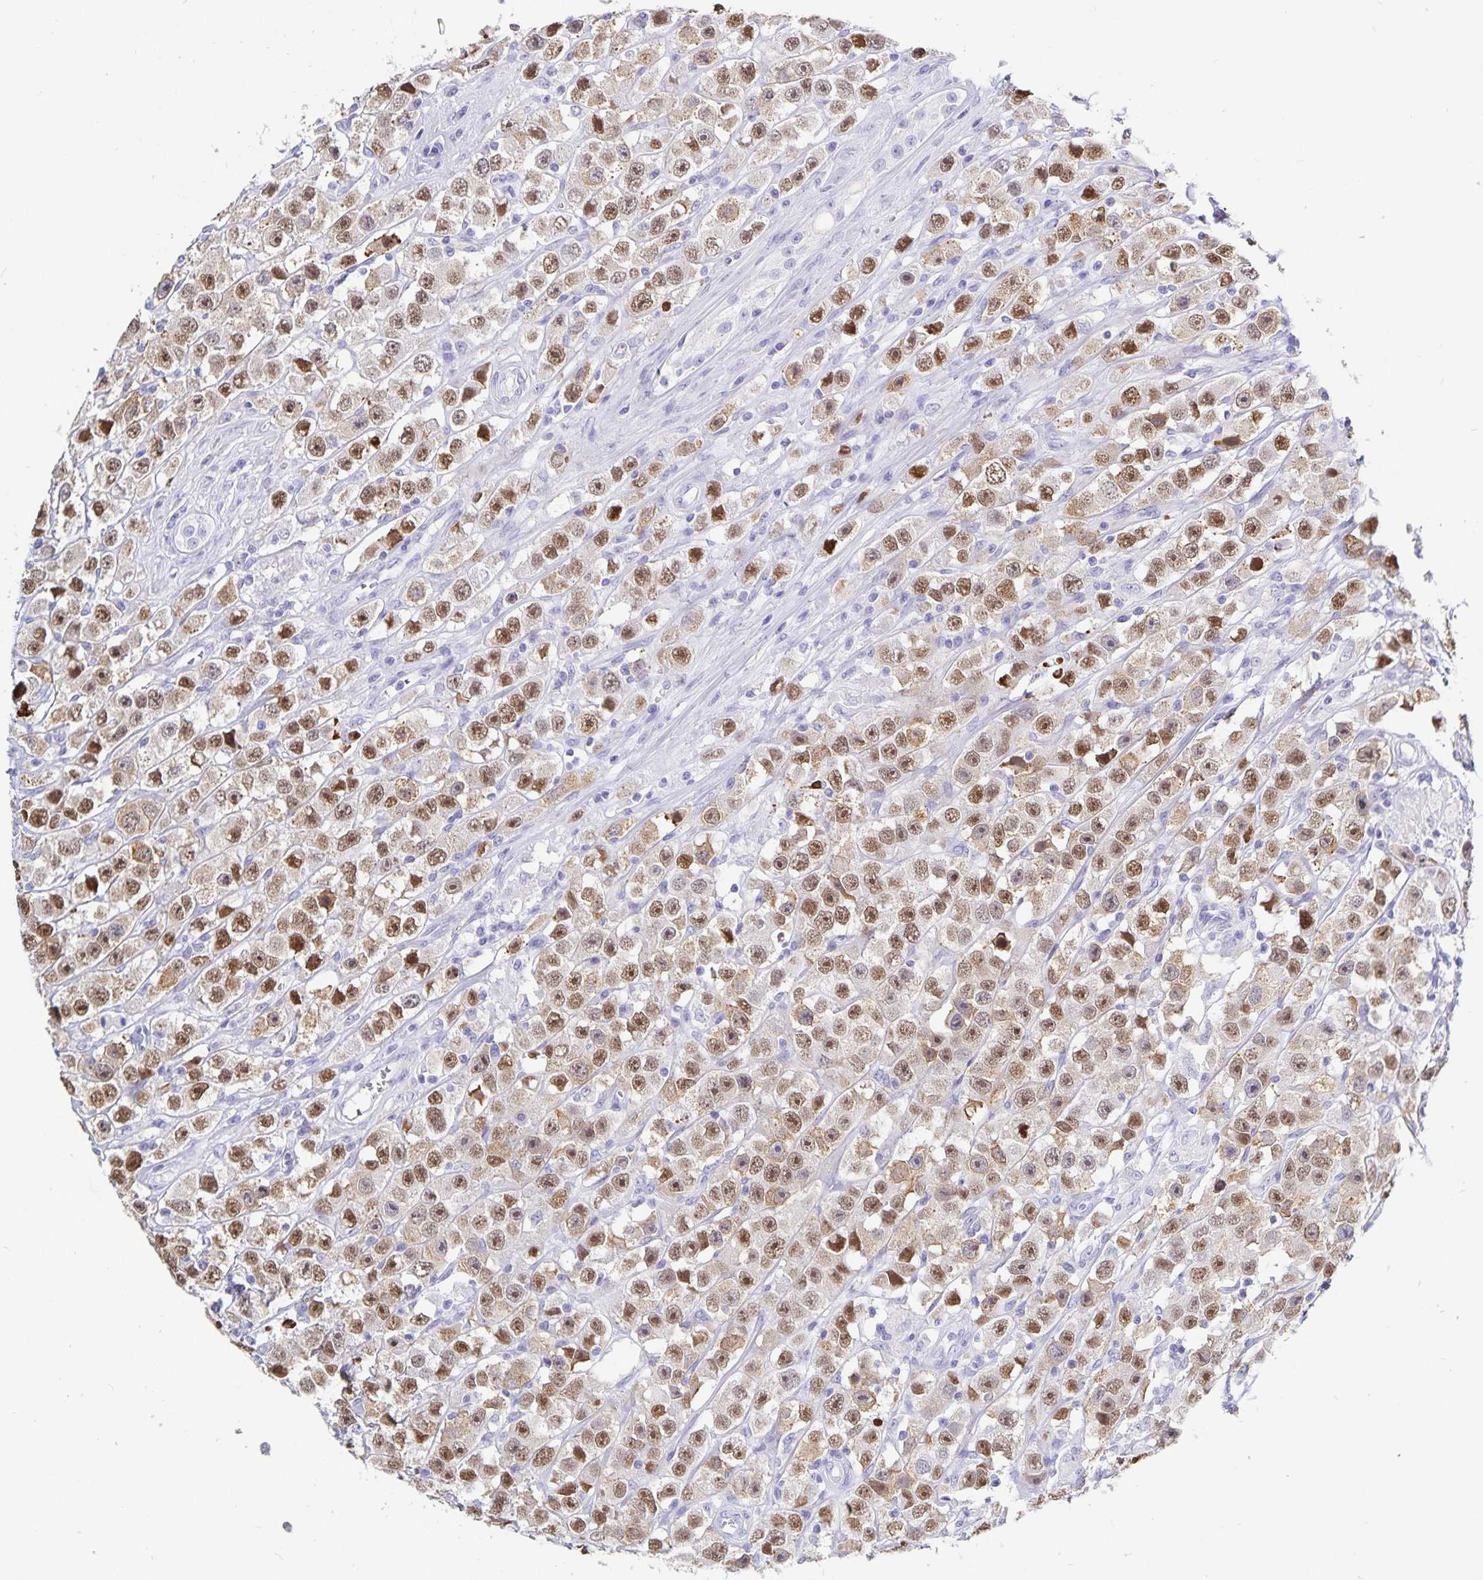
{"staining": {"intensity": "moderate", "quantity": ">75%", "location": "nuclear"}, "tissue": "testis cancer", "cell_type": "Tumor cells", "image_type": "cancer", "snomed": [{"axis": "morphology", "description": "Seminoma, NOS"}, {"axis": "topography", "description": "Testis"}], "caption": "IHC of human testis cancer (seminoma) reveals medium levels of moderate nuclear positivity in approximately >75% of tumor cells. Immunohistochemistry stains the protein of interest in brown and the nuclei are stained blue.", "gene": "HMGB3", "patient": {"sex": "male", "age": 45}}